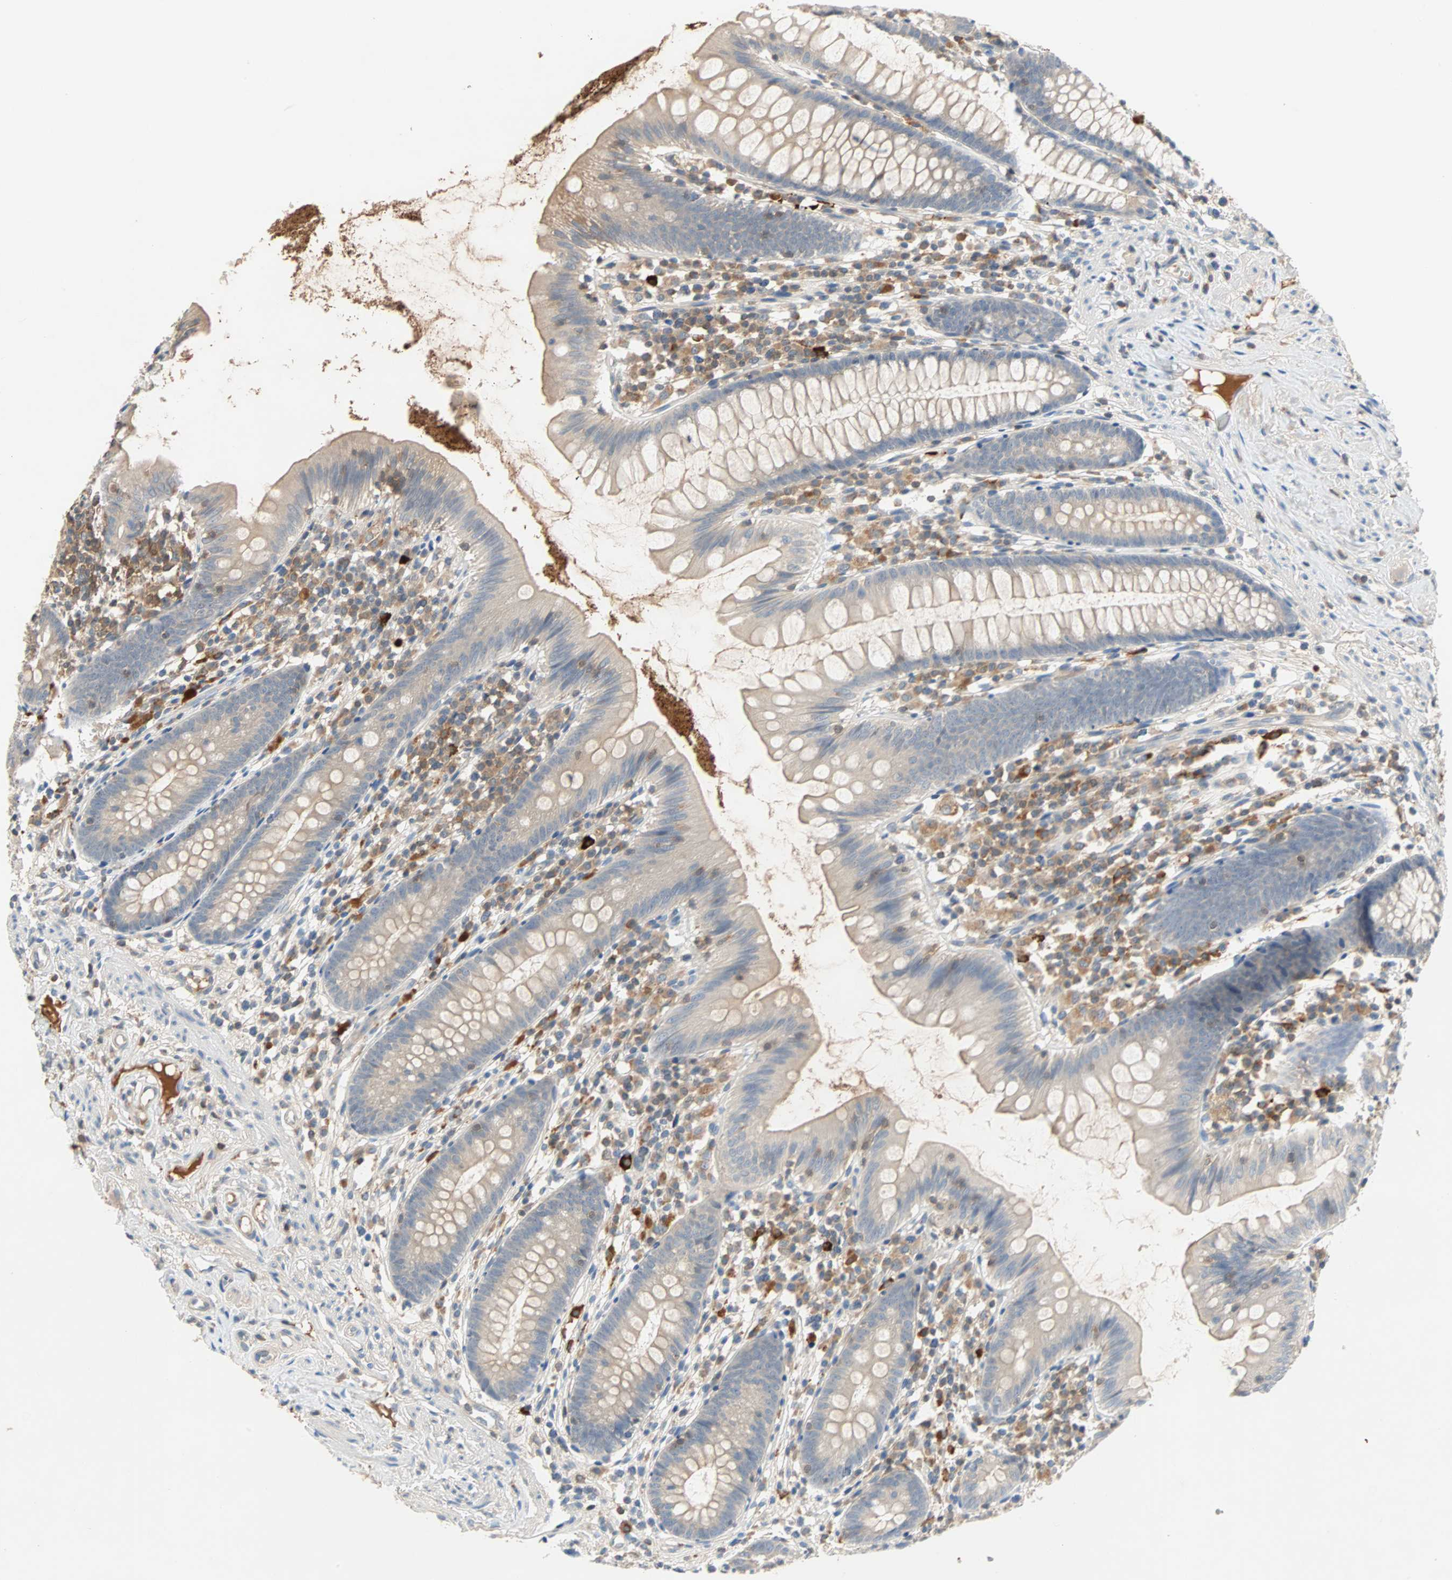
{"staining": {"intensity": "weak", "quantity": "<25%", "location": "cytoplasmic/membranous"}, "tissue": "appendix", "cell_type": "Glandular cells", "image_type": "normal", "snomed": [{"axis": "morphology", "description": "Normal tissue, NOS"}, {"axis": "topography", "description": "Appendix"}], "caption": "DAB (3,3'-diaminobenzidine) immunohistochemical staining of normal human appendix reveals no significant staining in glandular cells.", "gene": "MAP4K1", "patient": {"sex": "male", "age": 52}}